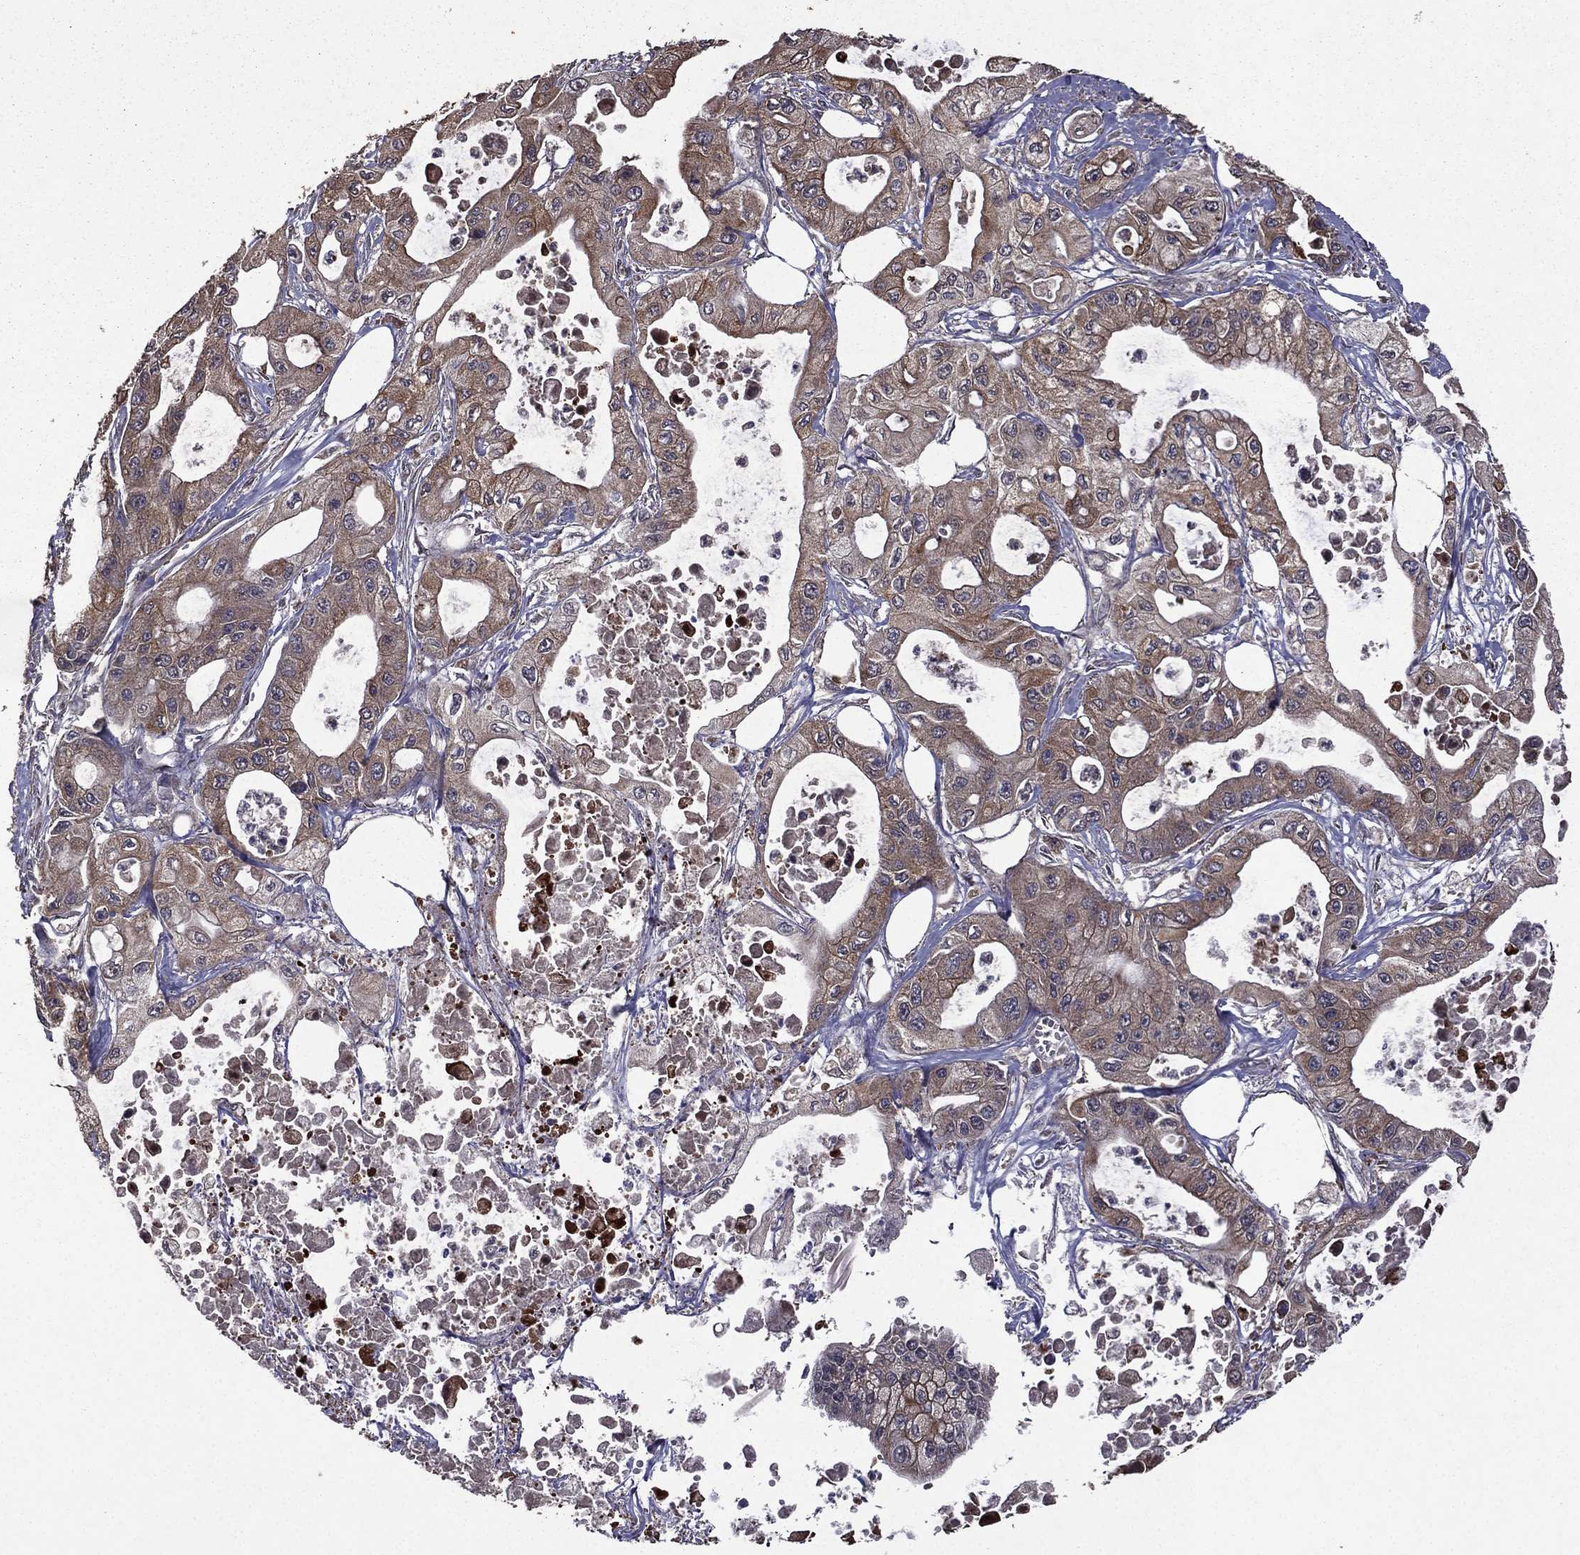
{"staining": {"intensity": "weak", "quantity": "<25%", "location": "cytoplasmic/membranous"}, "tissue": "pancreatic cancer", "cell_type": "Tumor cells", "image_type": "cancer", "snomed": [{"axis": "morphology", "description": "Adenocarcinoma, NOS"}, {"axis": "topography", "description": "Pancreas"}], "caption": "The photomicrograph shows no staining of tumor cells in pancreatic adenocarcinoma. (DAB immunohistochemistry visualized using brightfield microscopy, high magnification).", "gene": "BIRC6", "patient": {"sex": "male", "age": 70}}